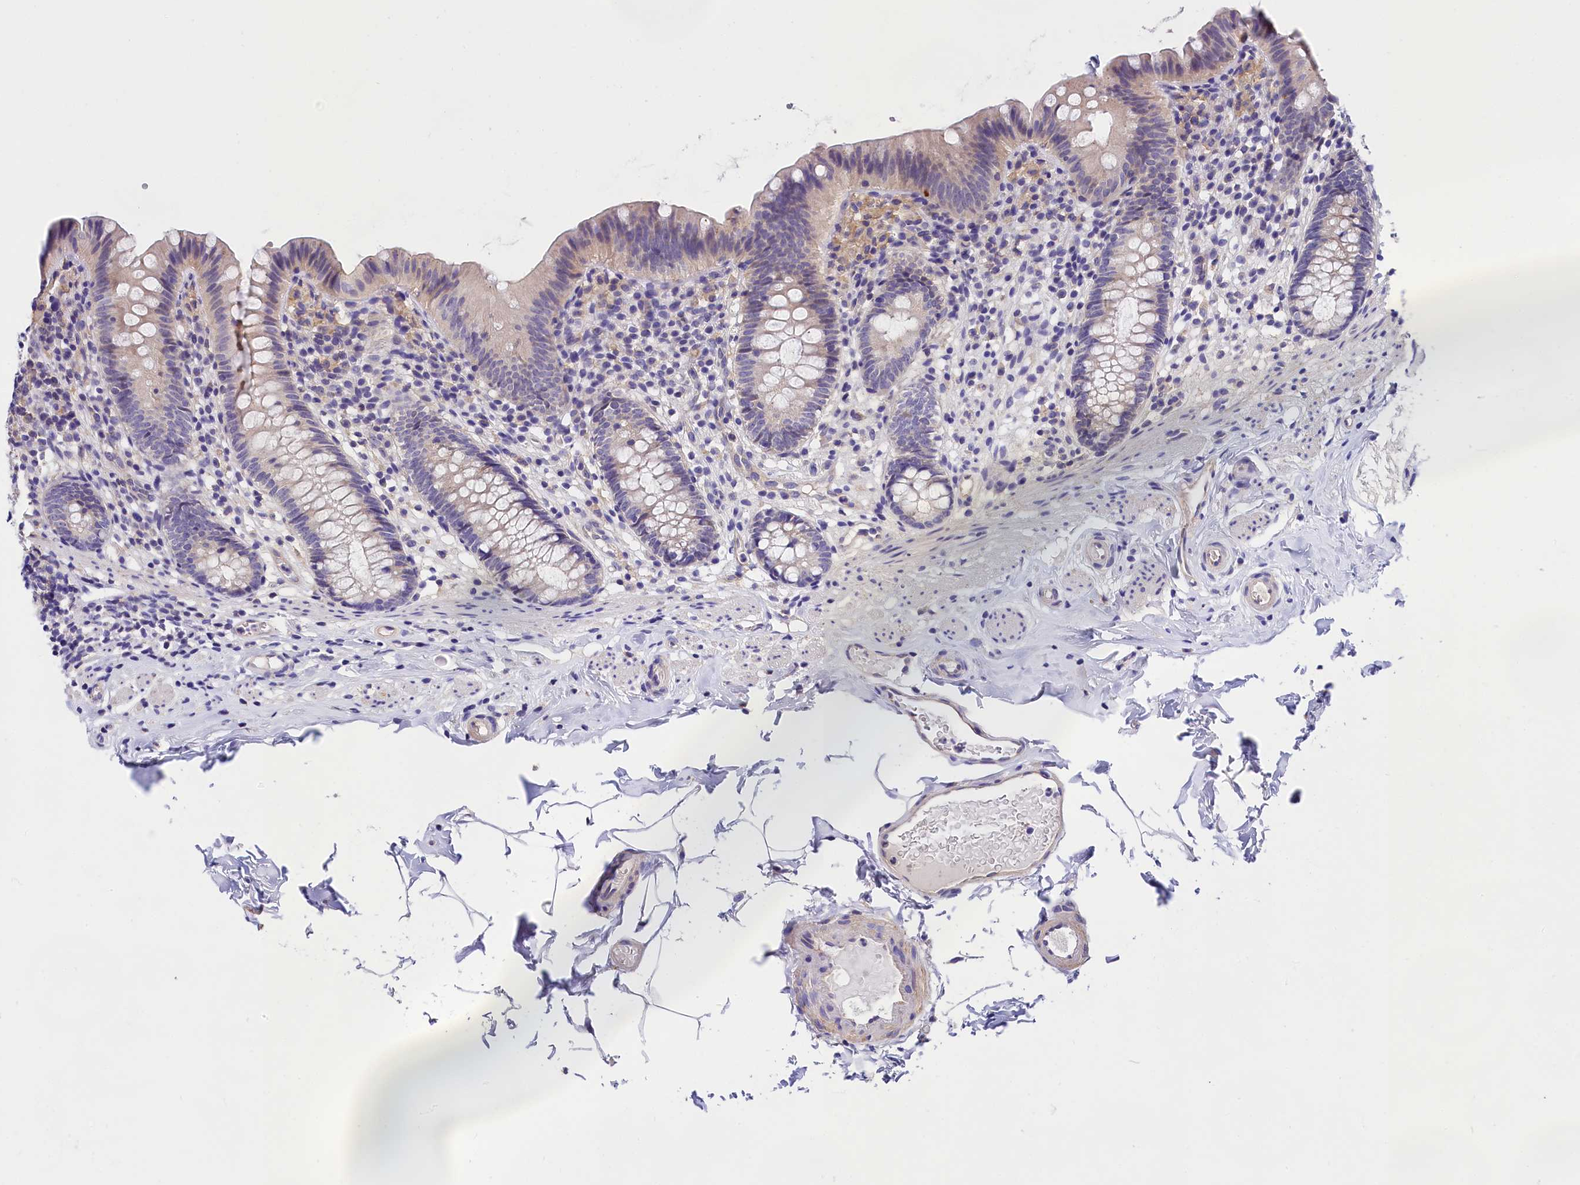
{"staining": {"intensity": "weak", "quantity": "<25%", "location": "cytoplasmic/membranous"}, "tissue": "appendix", "cell_type": "Glandular cells", "image_type": "normal", "snomed": [{"axis": "morphology", "description": "Normal tissue, NOS"}, {"axis": "topography", "description": "Appendix"}], "caption": "Glandular cells are negative for protein expression in benign human appendix. (IHC, brightfield microscopy, high magnification).", "gene": "OAS3", "patient": {"sex": "male", "age": 55}}